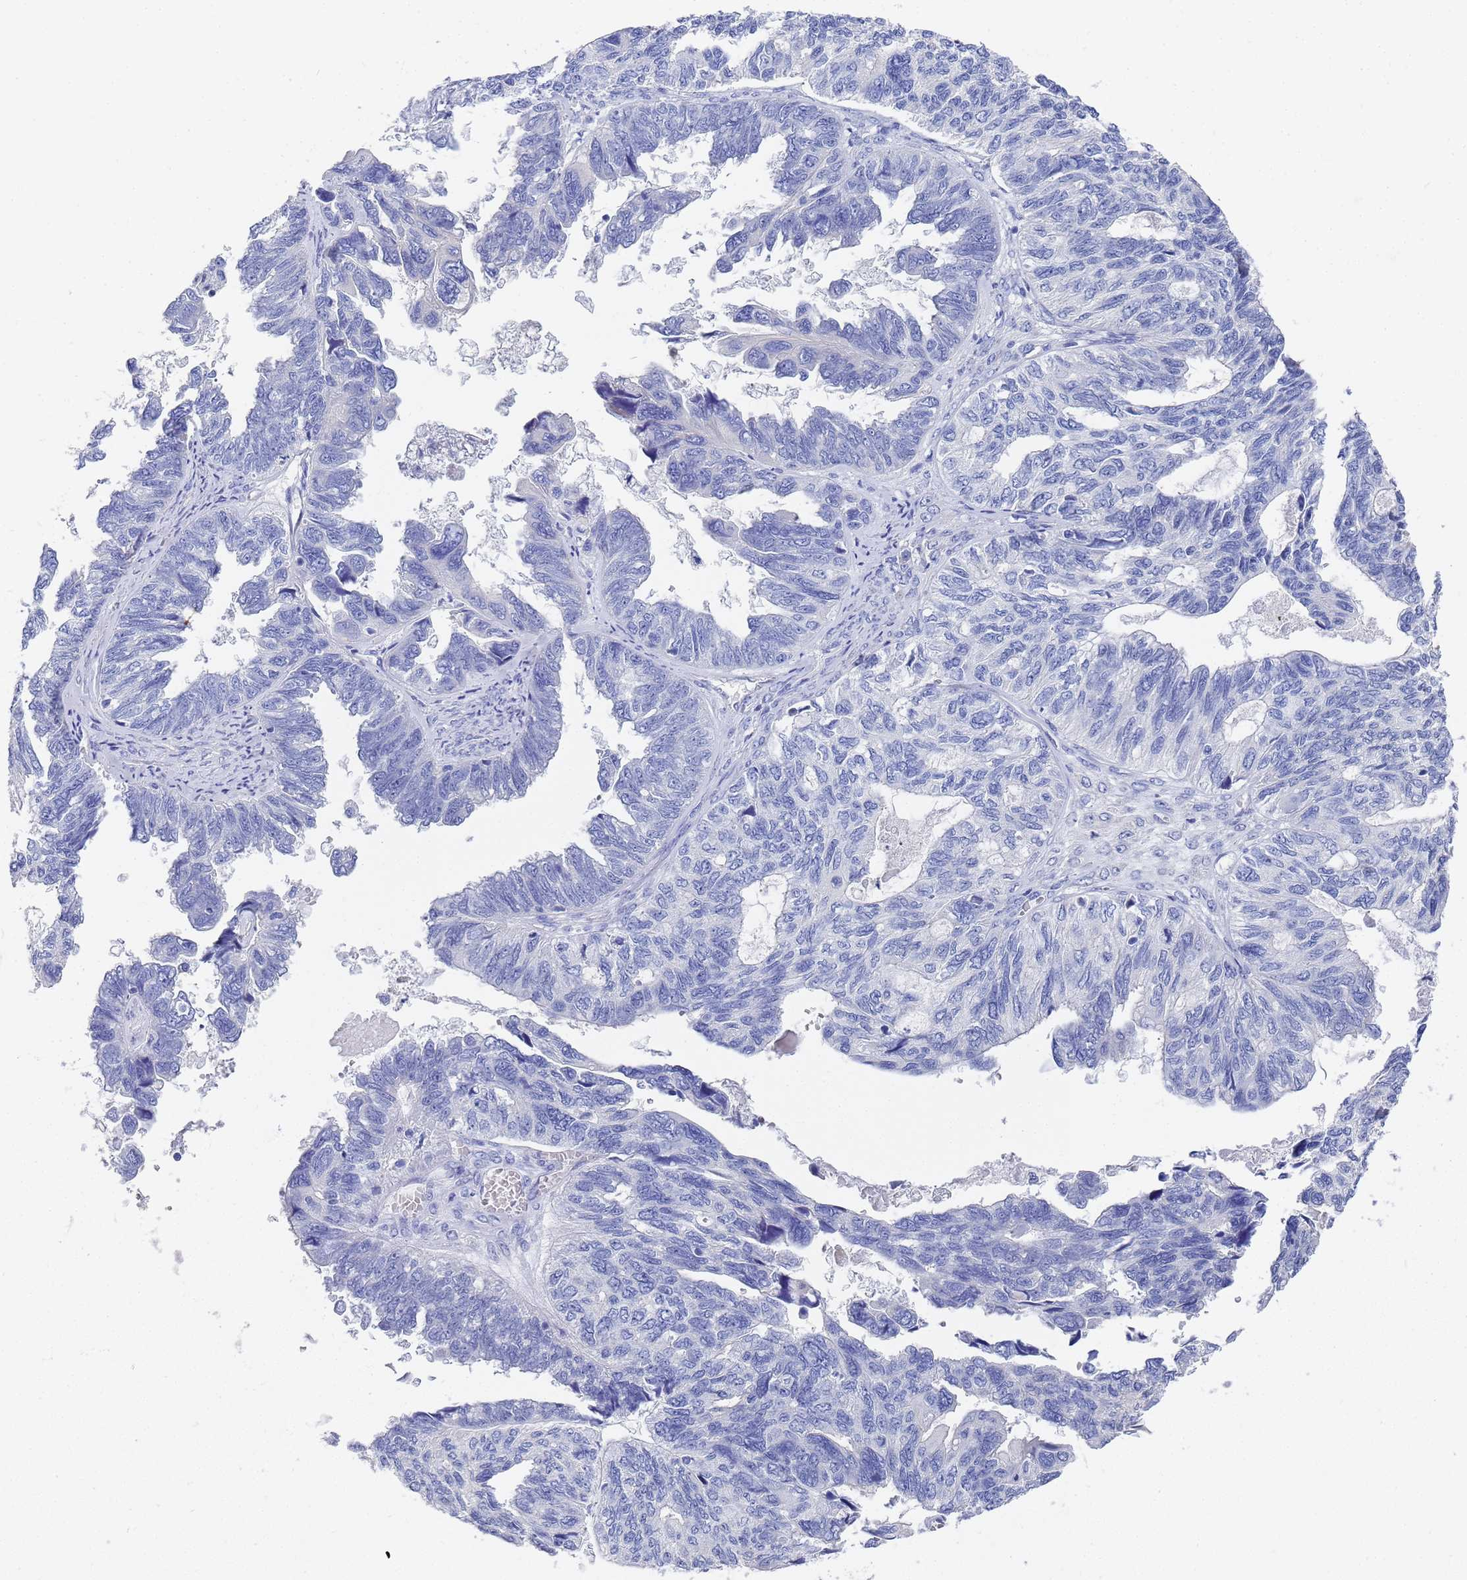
{"staining": {"intensity": "negative", "quantity": "none", "location": "none"}, "tissue": "ovarian cancer", "cell_type": "Tumor cells", "image_type": "cancer", "snomed": [{"axis": "morphology", "description": "Cystadenocarcinoma, serous, NOS"}, {"axis": "topography", "description": "Ovary"}], "caption": "High power microscopy photomicrograph of an immunohistochemistry photomicrograph of ovarian serous cystadenocarcinoma, revealing no significant expression in tumor cells.", "gene": "TUBB1", "patient": {"sex": "female", "age": 79}}